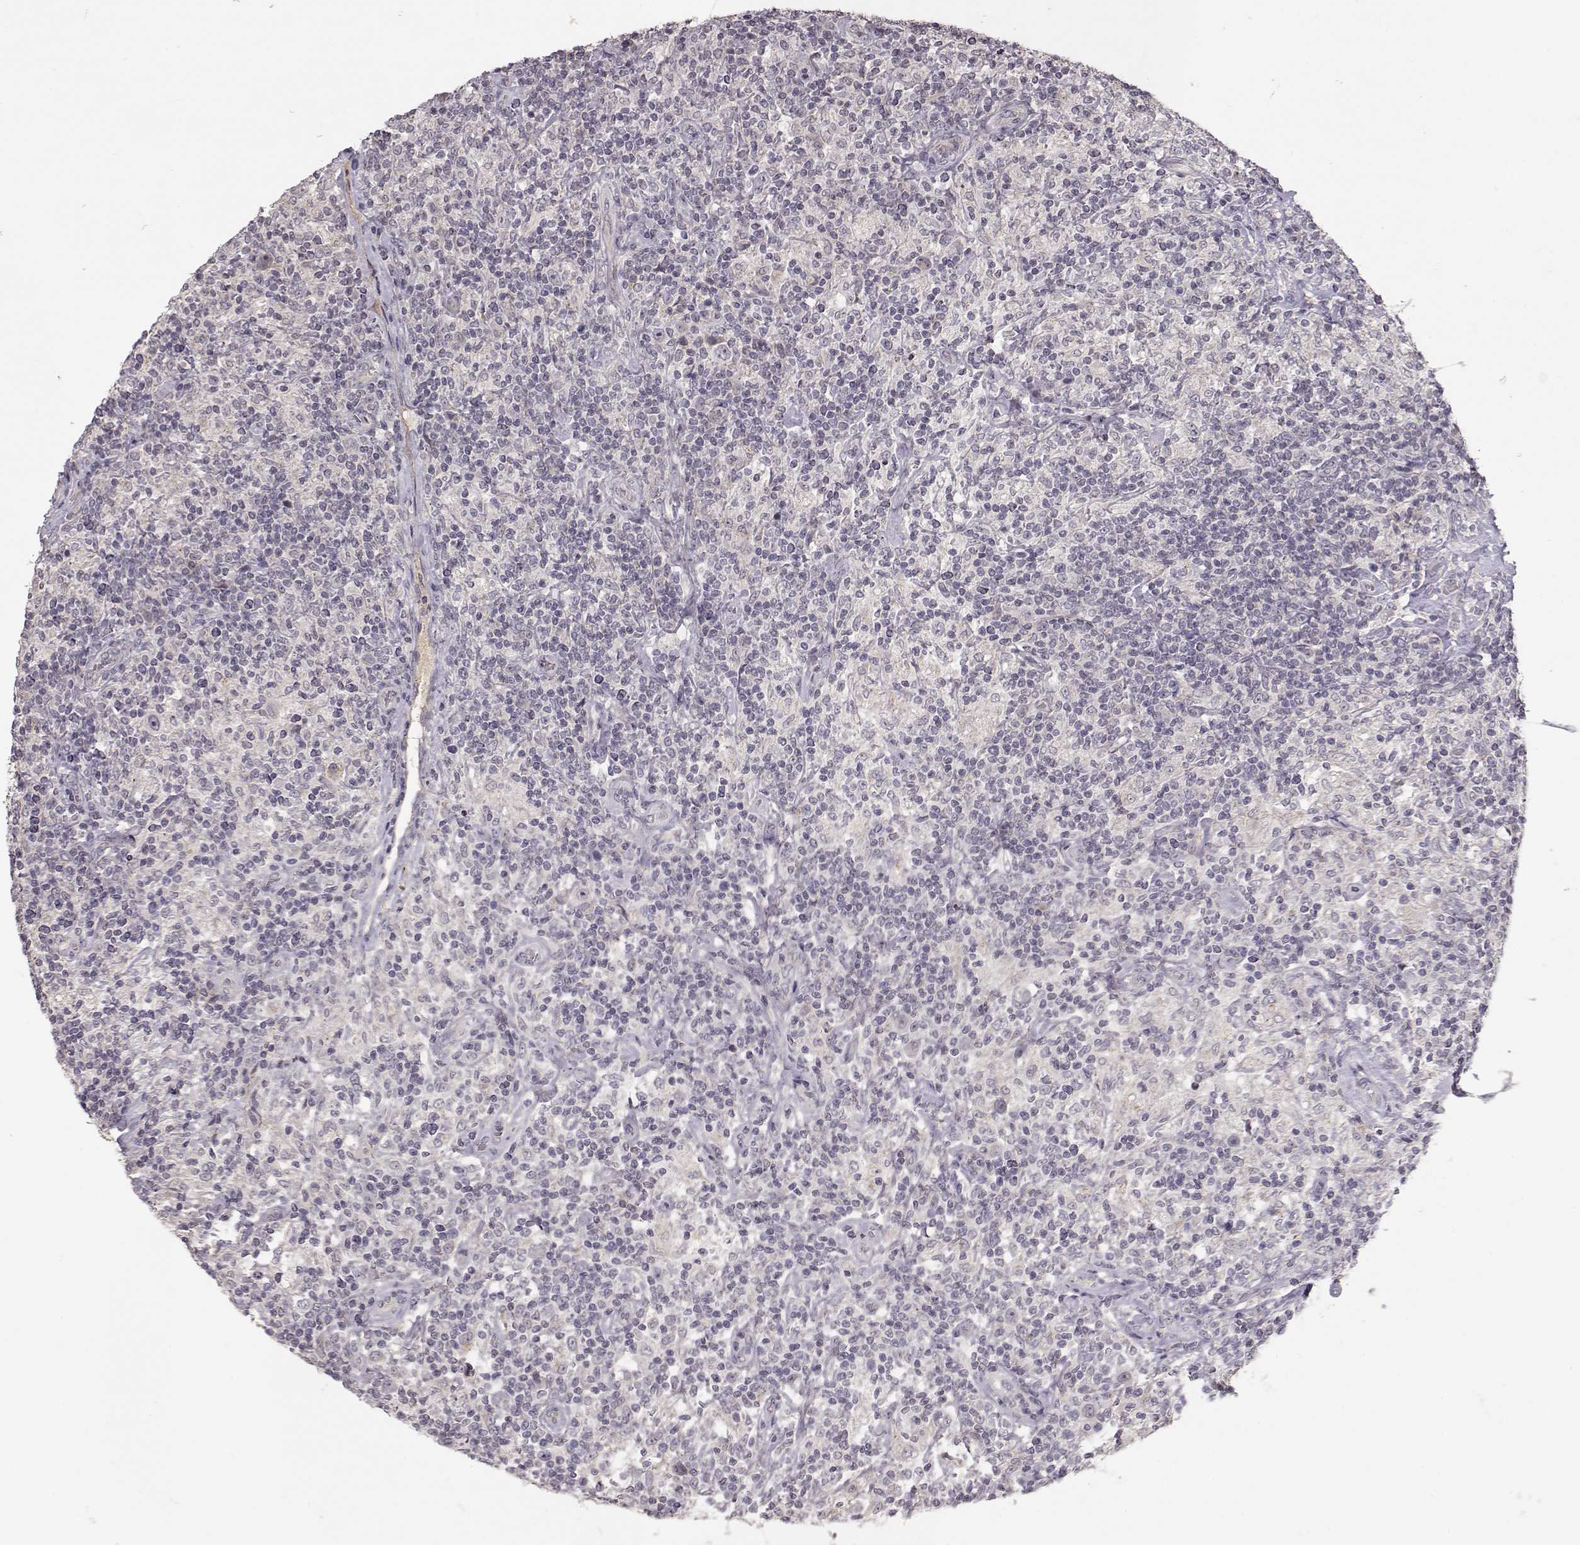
{"staining": {"intensity": "negative", "quantity": "none", "location": "none"}, "tissue": "lymphoma", "cell_type": "Tumor cells", "image_type": "cancer", "snomed": [{"axis": "morphology", "description": "Hodgkin's disease, NOS"}, {"axis": "topography", "description": "Lymph node"}], "caption": "Immunohistochemistry image of human Hodgkin's disease stained for a protein (brown), which exhibits no expression in tumor cells.", "gene": "PNMT", "patient": {"sex": "male", "age": 70}}